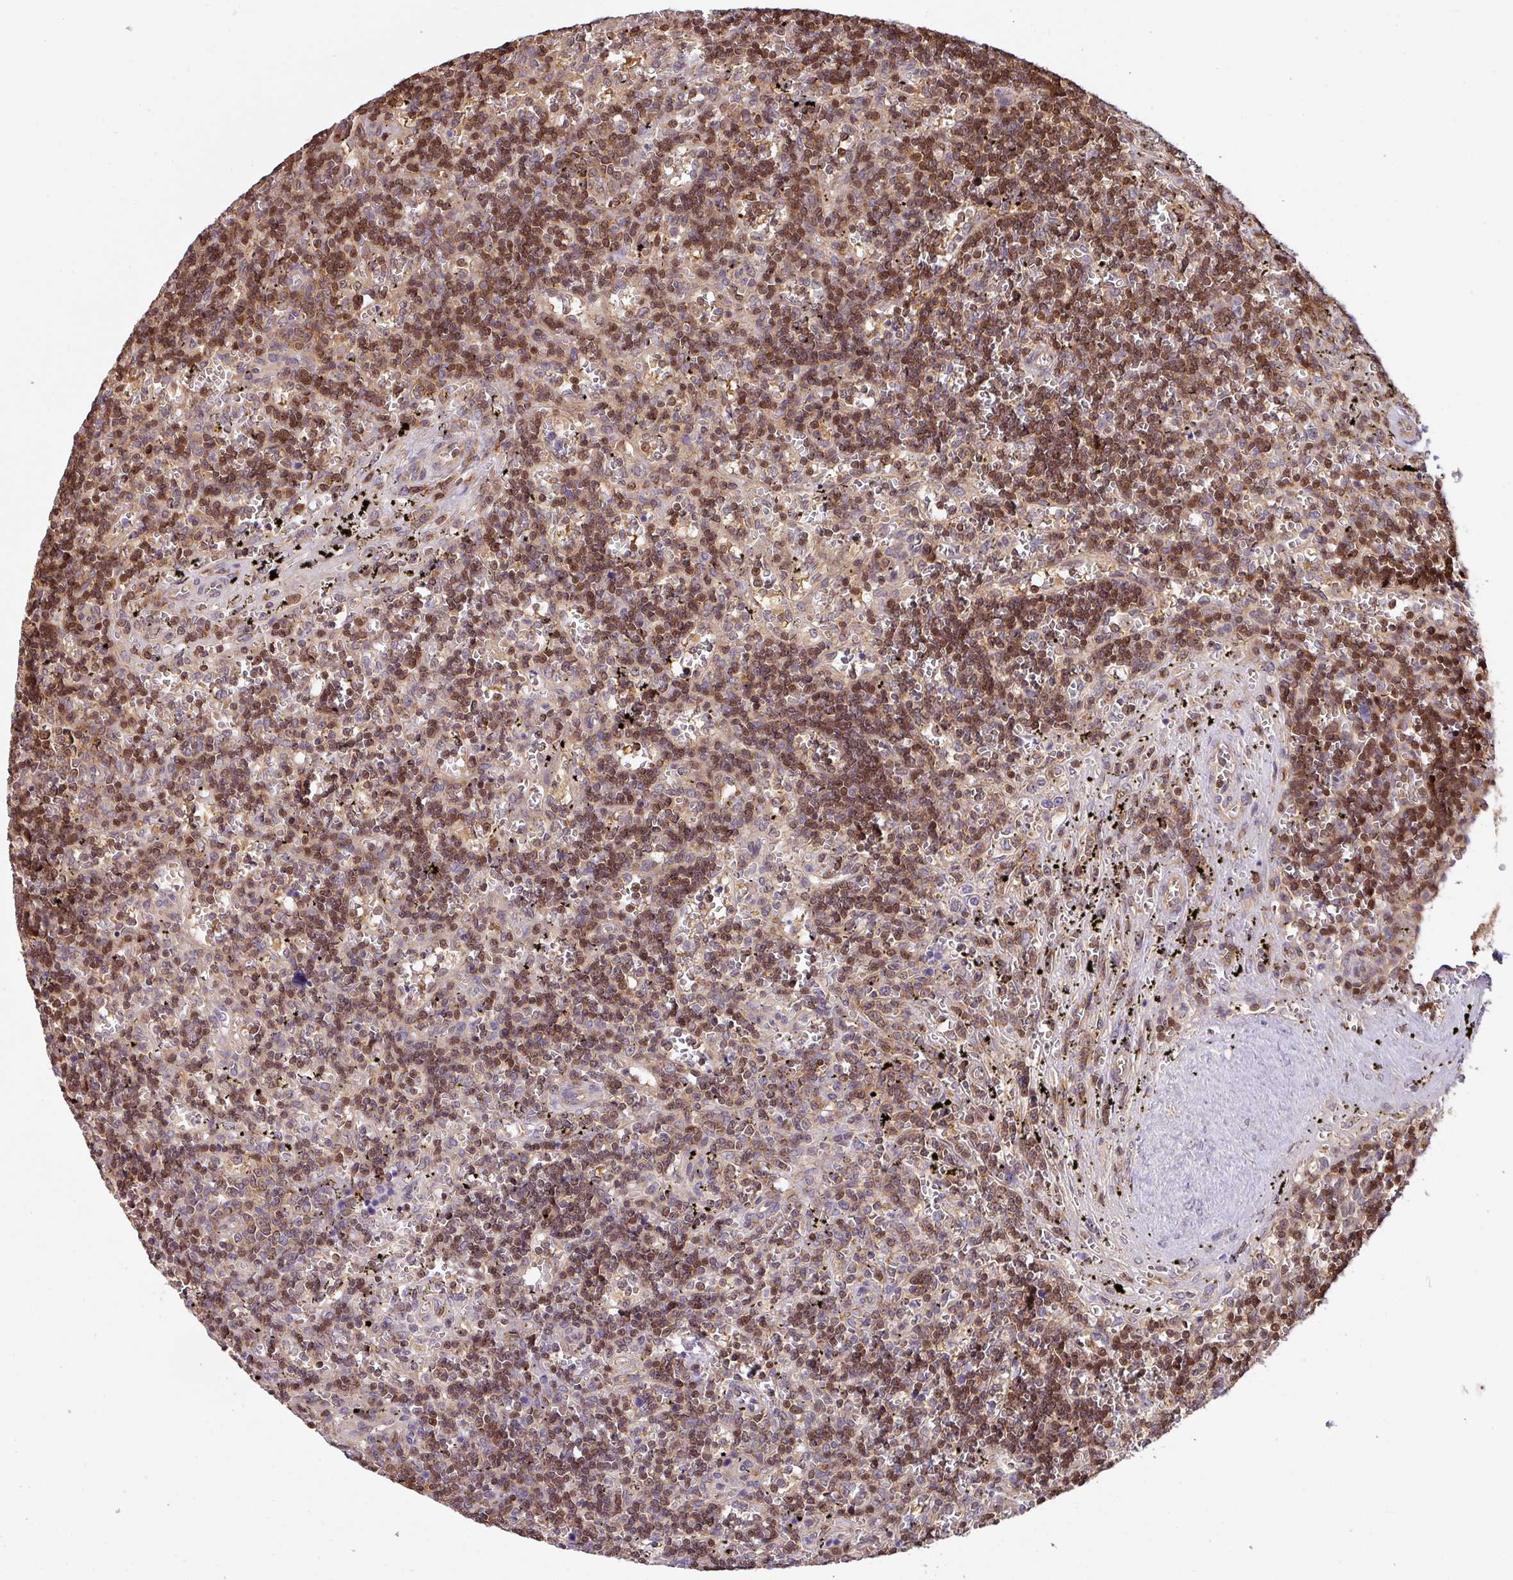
{"staining": {"intensity": "moderate", "quantity": "25%-75%", "location": "cytoplasmic/membranous,nuclear"}, "tissue": "lymphoma", "cell_type": "Tumor cells", "image_type": "cancer", "snomed": [{"axis": "morphology", "description": "Malignant lymphoma, non-Hodgkin's type, Low grade"}, {"axis": "topography", "description": "Spleen"}], "caption": "A photomicrograph of human lymphoma stained for a protein demonstrates moderate cytoplasmic/membranous and nuclear brown staining in tumor cells. The protein of interest is shown in brown color, while the nuclei are stained blue.", "gene": "SHB", "patient": {"sex": "male", "age": 60}}